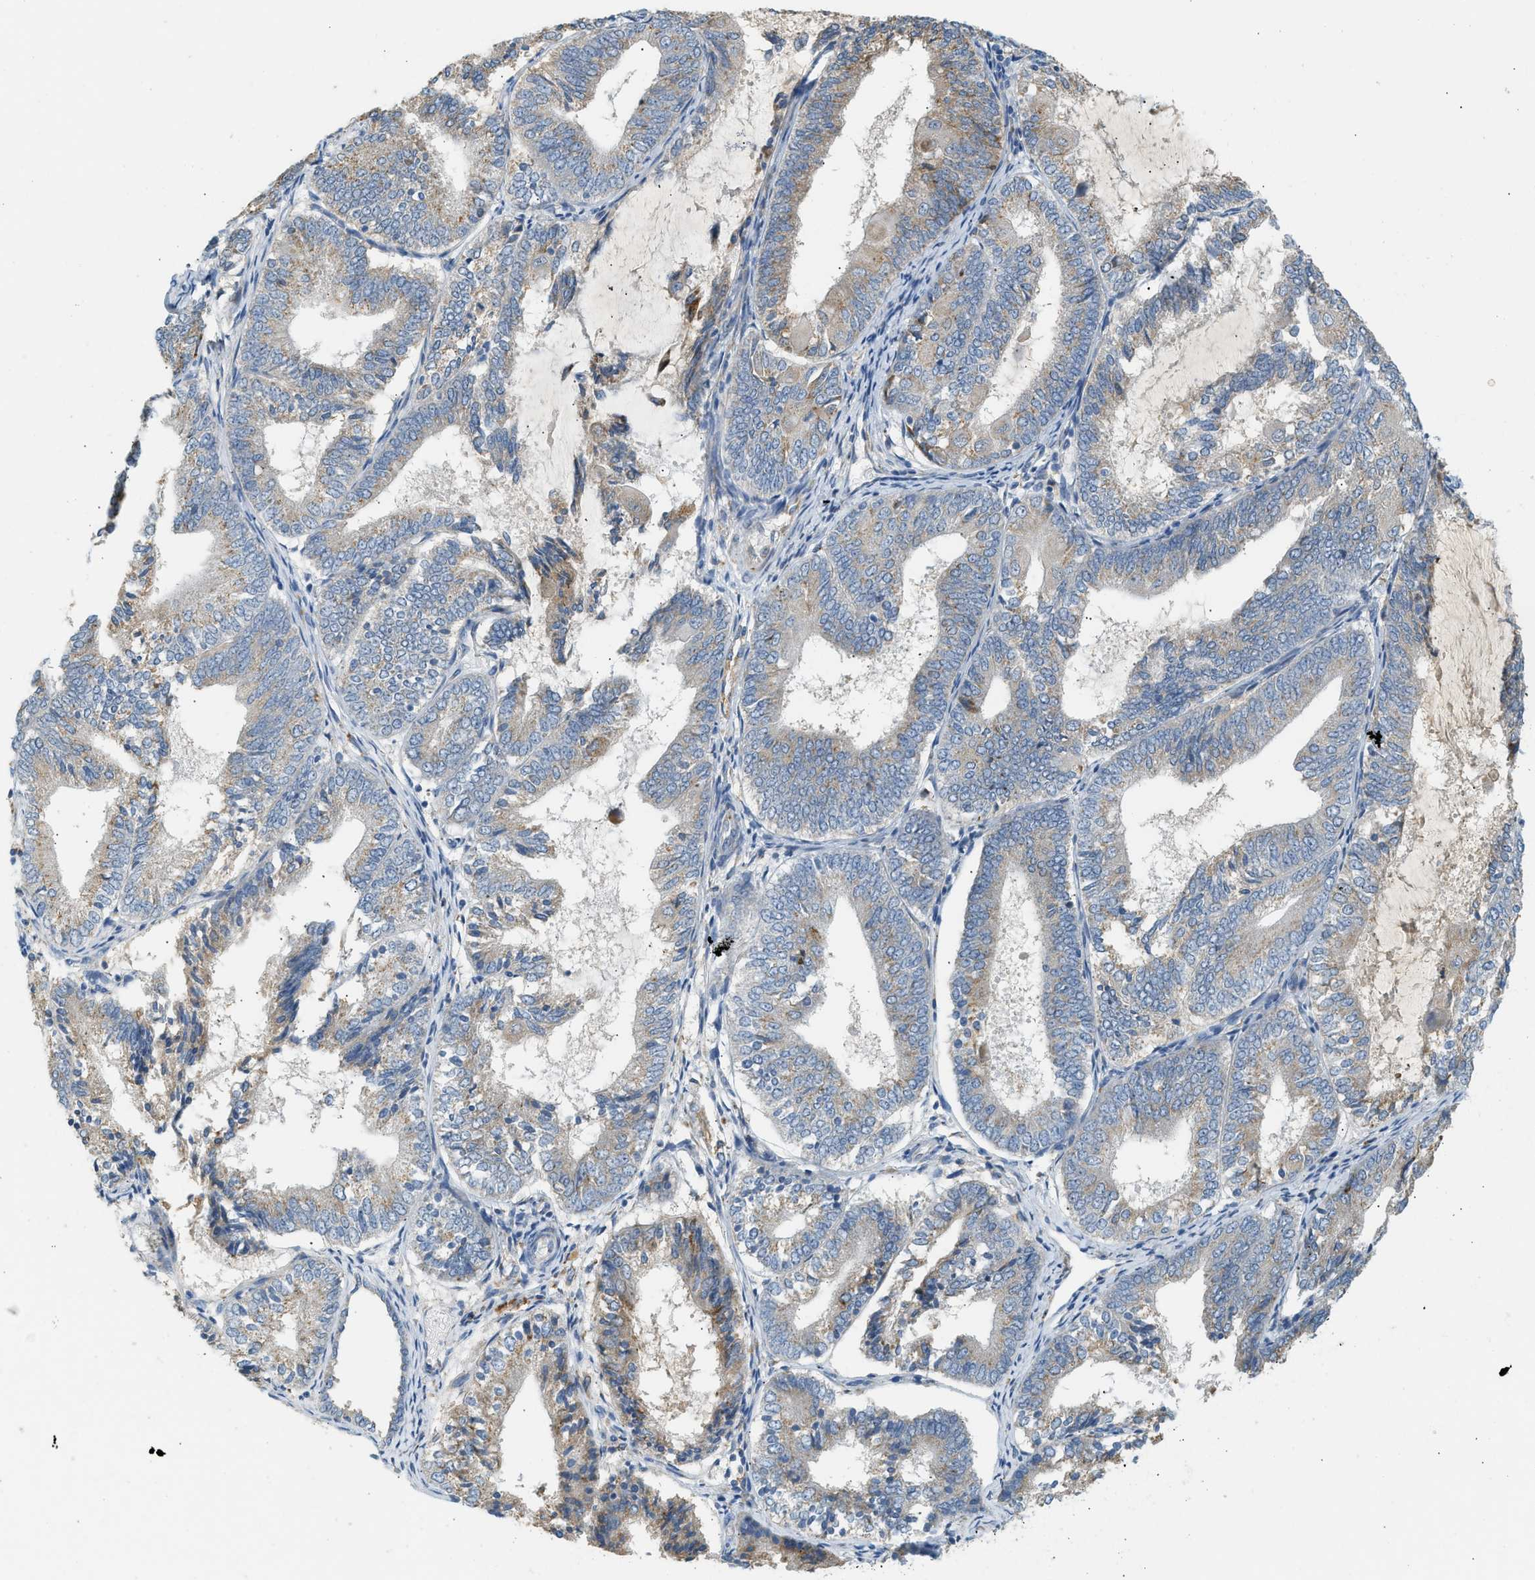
{"staining": {"intensity": "moderate", "quantity": ">75%", "location": "cytoplasmic/membranous"}, "tissue": "endometrial cancer", "cell_type": "Tumor cells", "image_type": "cancer", "snomed": [{"axis": "morphology", "description": "Adenocarcinoma, NOS"}, {"axis": "topography", "description": "Endometrium"}], "caption": "An immunohistochemistry photomicrograph of neoplastic tissue is shown. Protein staining in brown labels moderate cytoplasmic/membranous positivity in adenocarcinoma (endometrial) within tumor cells. (IHC, brightfield microscopy, high magnification).", "gene": "CTSB", "patient": {"sex": "female", "age": 81}}